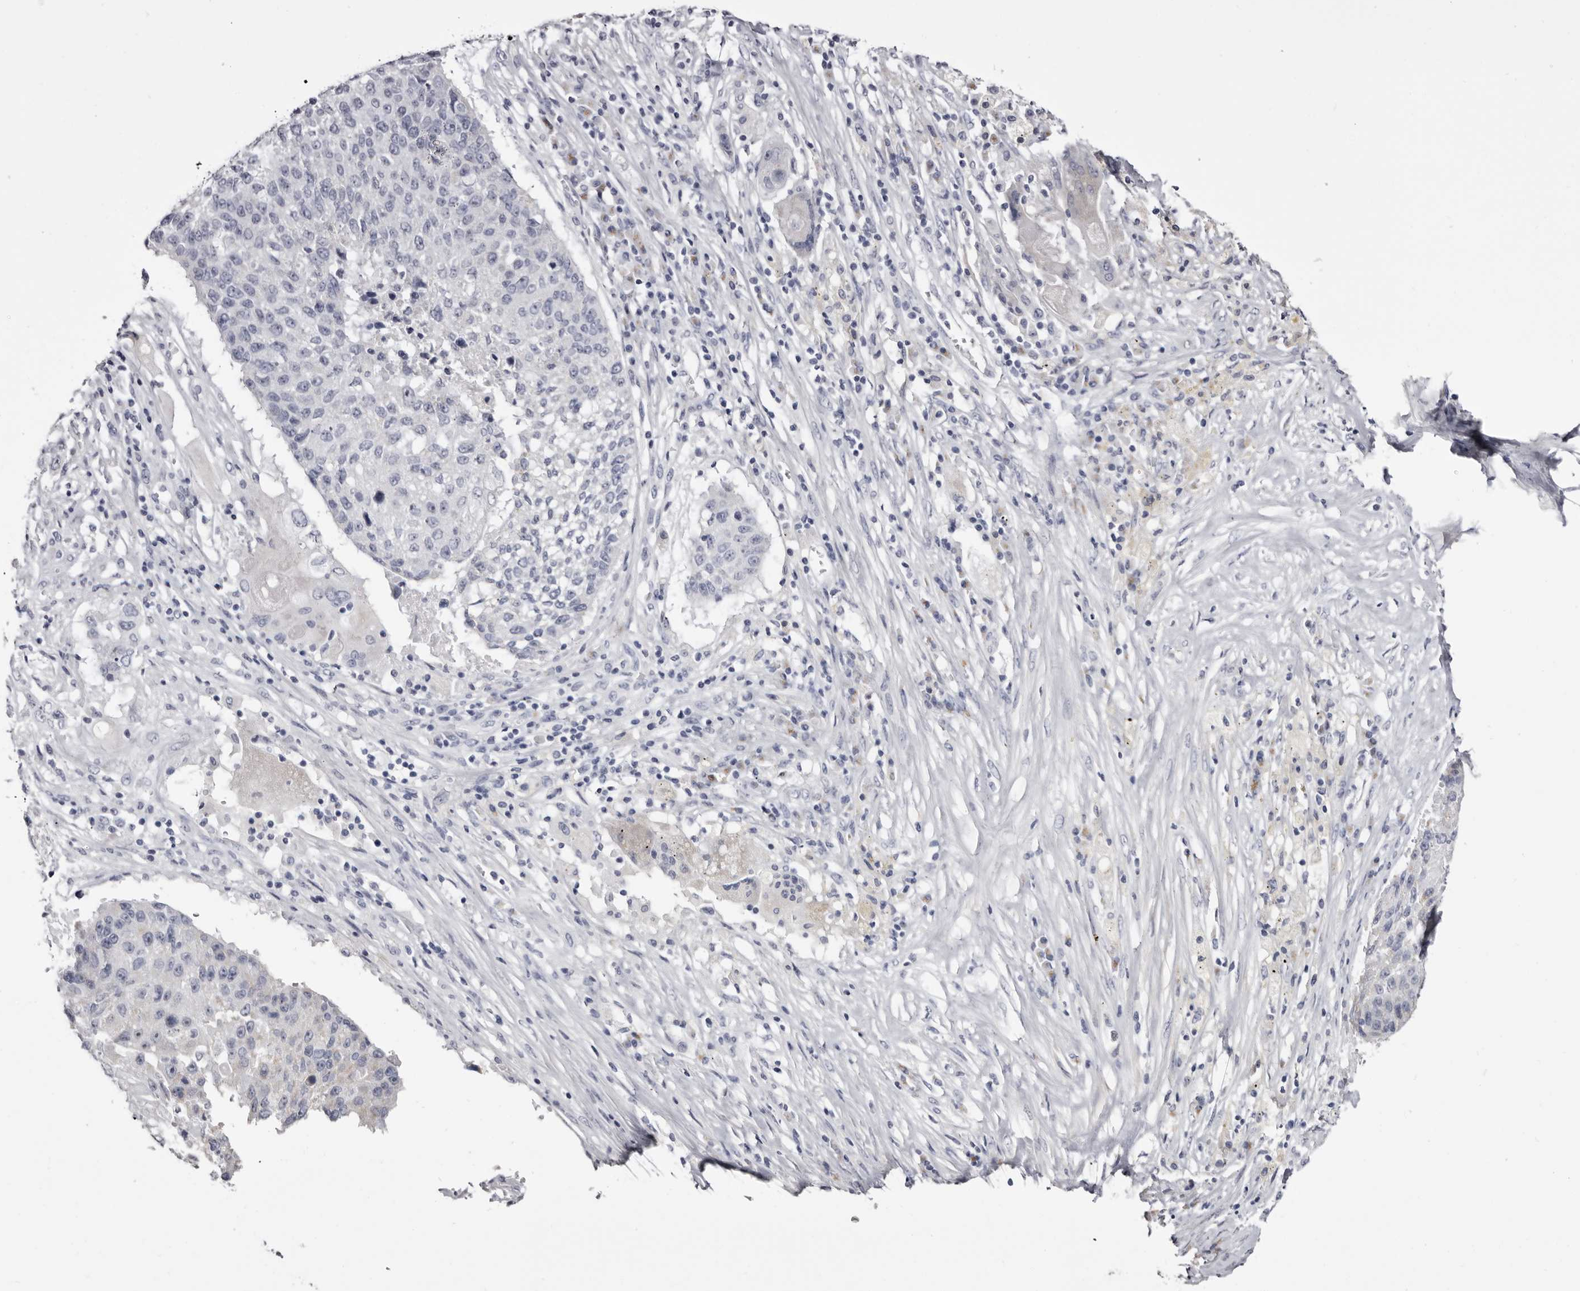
{"staining": {"intensity": "negative", "quantity": "none", "location": "none"}, "tissue": "lung cancer", "cell_type": "Tumor cells", "image_type": "cancer", "snomed": [{"axis": "morphology", "description": "Squamous cell carcinoma, NOS"}, {"axis": "topography", "description": "Lung"}], "caption": "Immunohistochemistry image of neoplastic tissue: lung squamous cell carcinoma stained with DAB (3,3'-diaminobenzidine) exhibits no significant protein staining in tumor cells.", "gene": "CASQ1", "patient": {"sex": "male", "age": 61}}